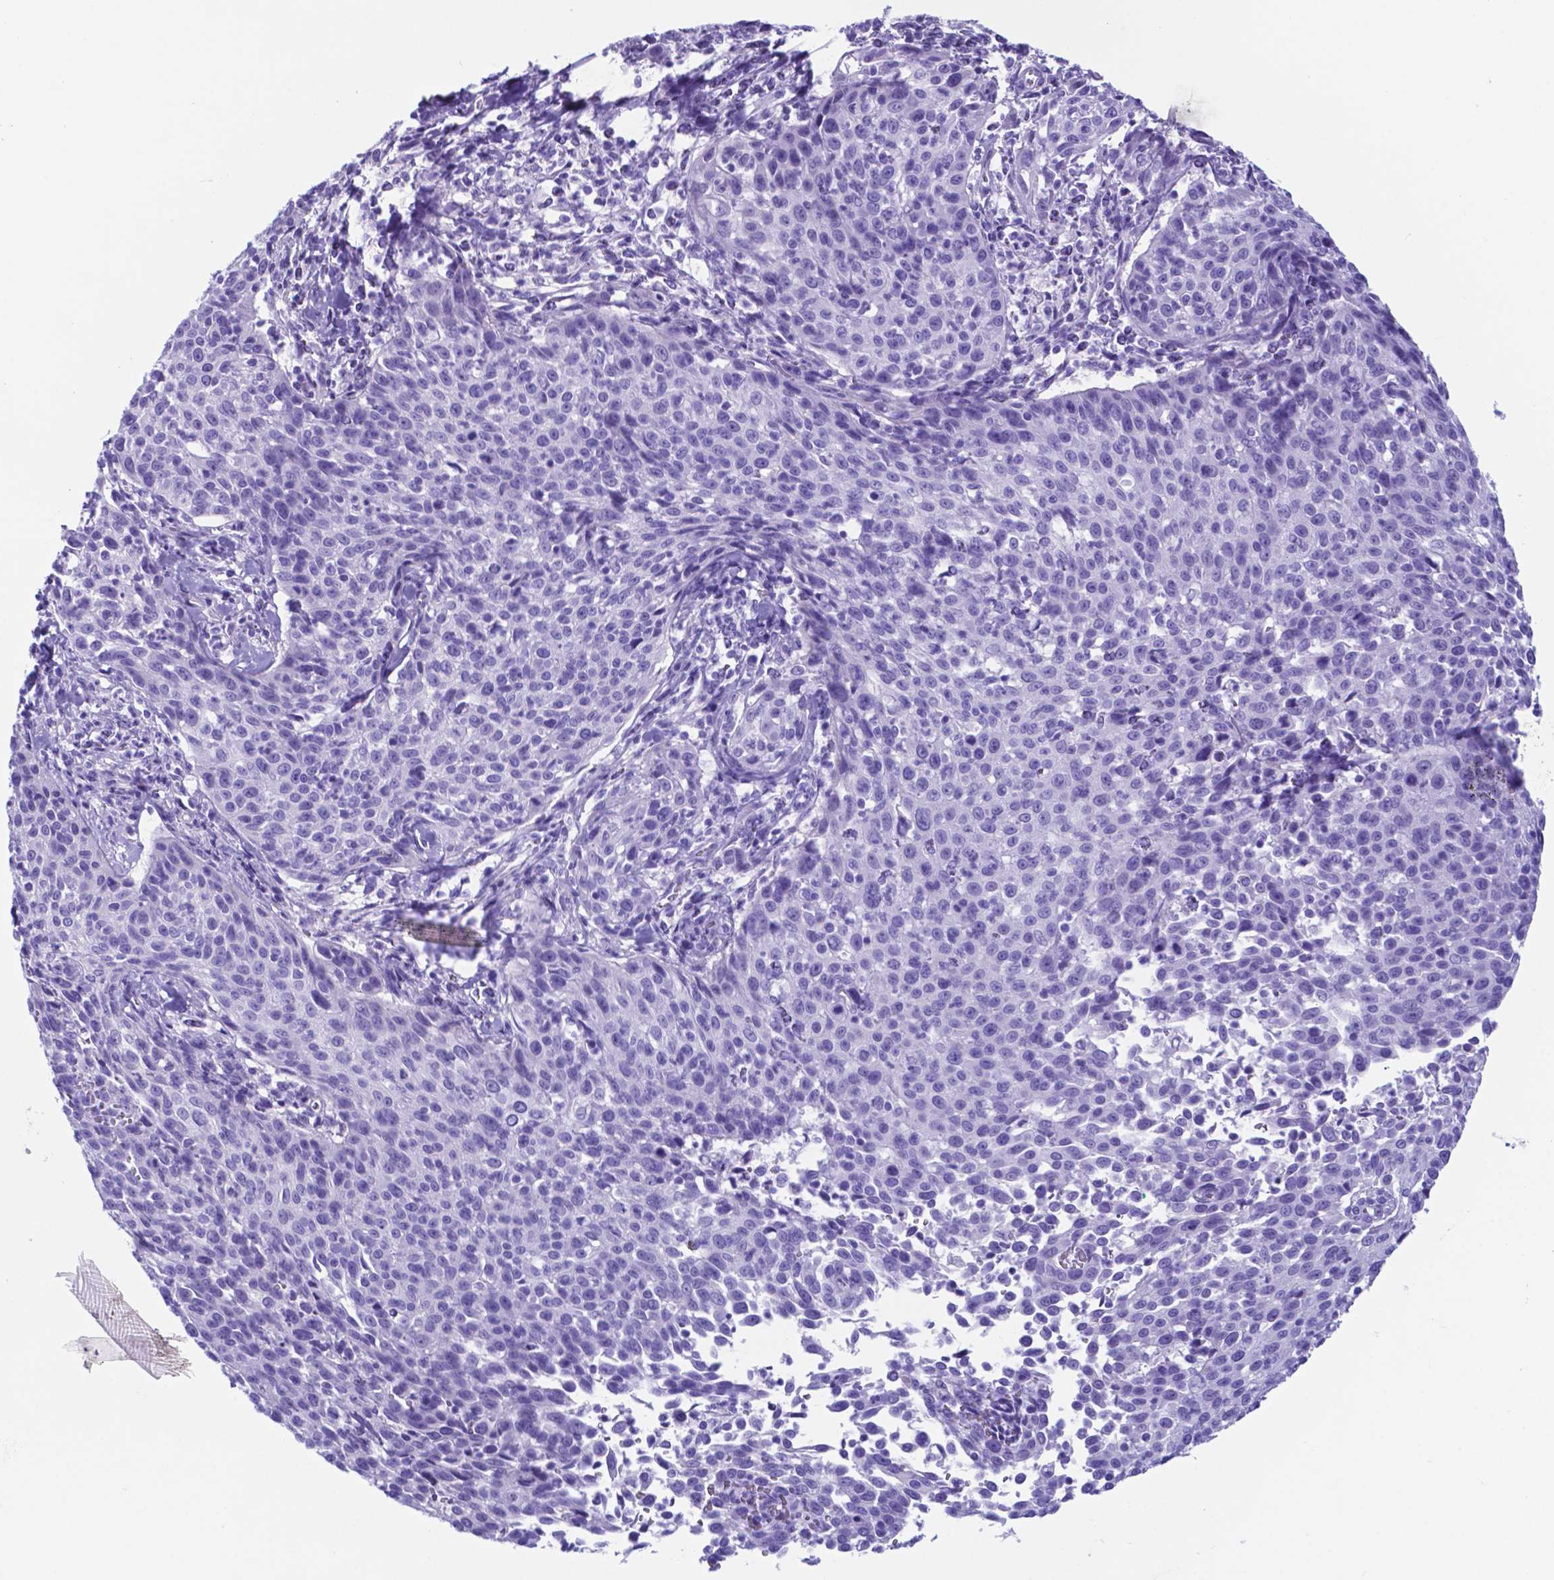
{"staining": {"intensity": "negative", "quantity": "none", "location": "none"}, "tissue": "cervical cancer", "cell_type": "Tumor cells", "image_type": "cancer", "snomed": [{"axis": "morphology", "description": "Squamous cell carcinoma, NOS"}, {"axis": "topography", "description": "Cervix"}], "caption": "Micrograph shows no significant protein expression in tumor cells of cervical cancer (squamous cell carcinoma). (DAB immunohistochemistry (IHC) visualized using brightfield microscopy, high magnification).", "gene": "DNAAF8", "patient": {"sex": "female", "age": 26}}